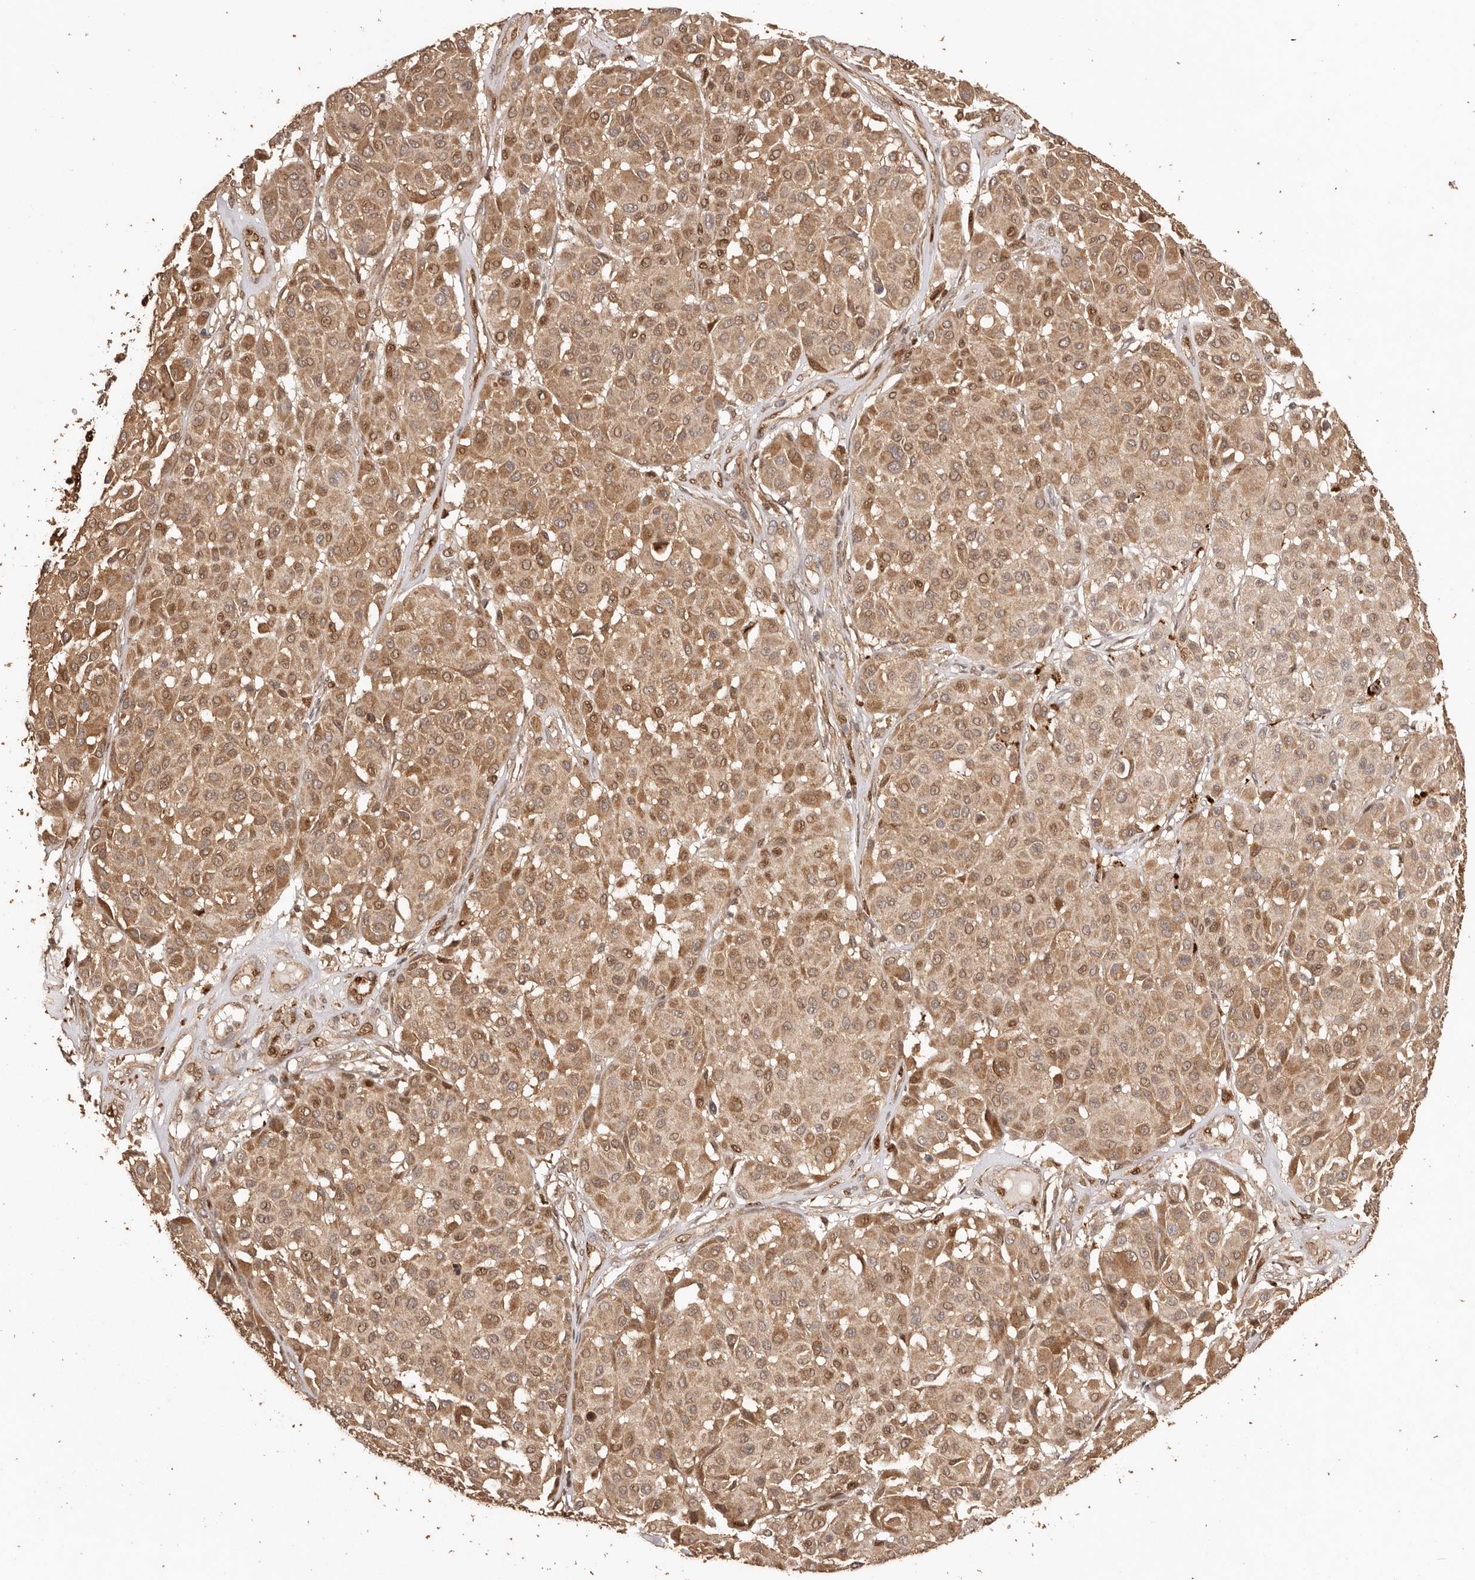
{"staining": {"intensity": "moderate", "quantity": ">75%", "location": "cytoplasmic/membranous,nuclear"}, "tissue": "melanoma", "cell_type": "Tumor cells", "image_type": "cancer", "snomed": [{"axis": "morphology", "description": "Malignant melanoma, Metastatic site"}, {"axis": "topography", "description": "Soft tissue"}], "caption": "The image exhibits immunohistochemical staining of malignant melanoma (metastatic site). There is moderate cytoplasmic/membranous and nuclear expression is seen in approximately >75% of tumor cells.", "gene": "UBR2", "patient": {"sex": "male", "age": 41}}